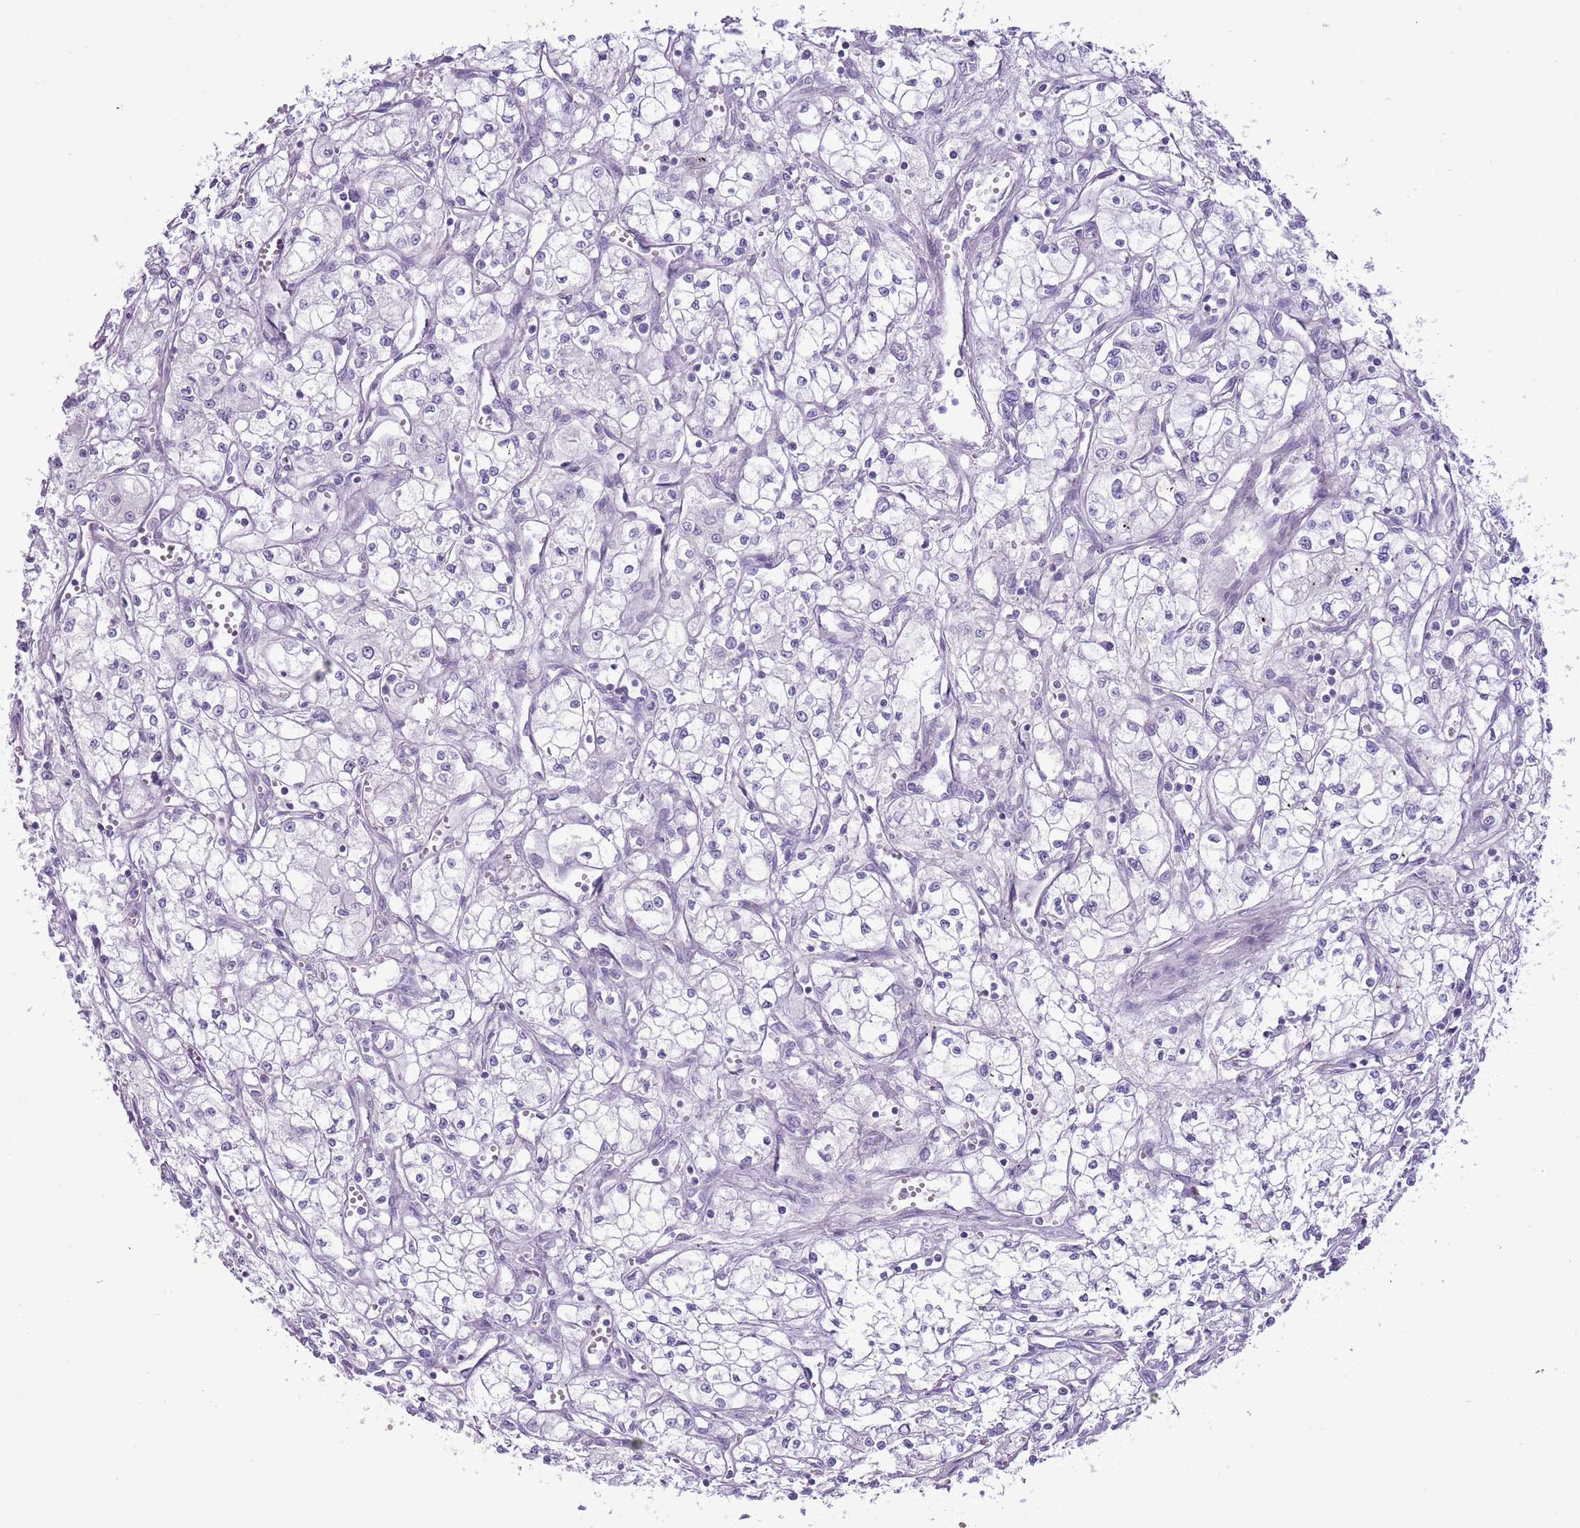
{"staining": {"intensity": "negative", "quantity": "none", "location": "none"}, "tissue": "renal cancer", "cell_type": "Tumor cells", "image_type": "cancer", "snomed": [{"axis": "morphology", "description": "Adenocarcinoma, NOS"}, {"axis": "topography", "description": "Kidney"}], "caption": "Immunohistochemical staining of human renal cancer (adenocarcinoma) exhibits no significant positivity in tumor cells.", "gene": "SLC23A1", "patient": {"sex": "male", "age": 59}}